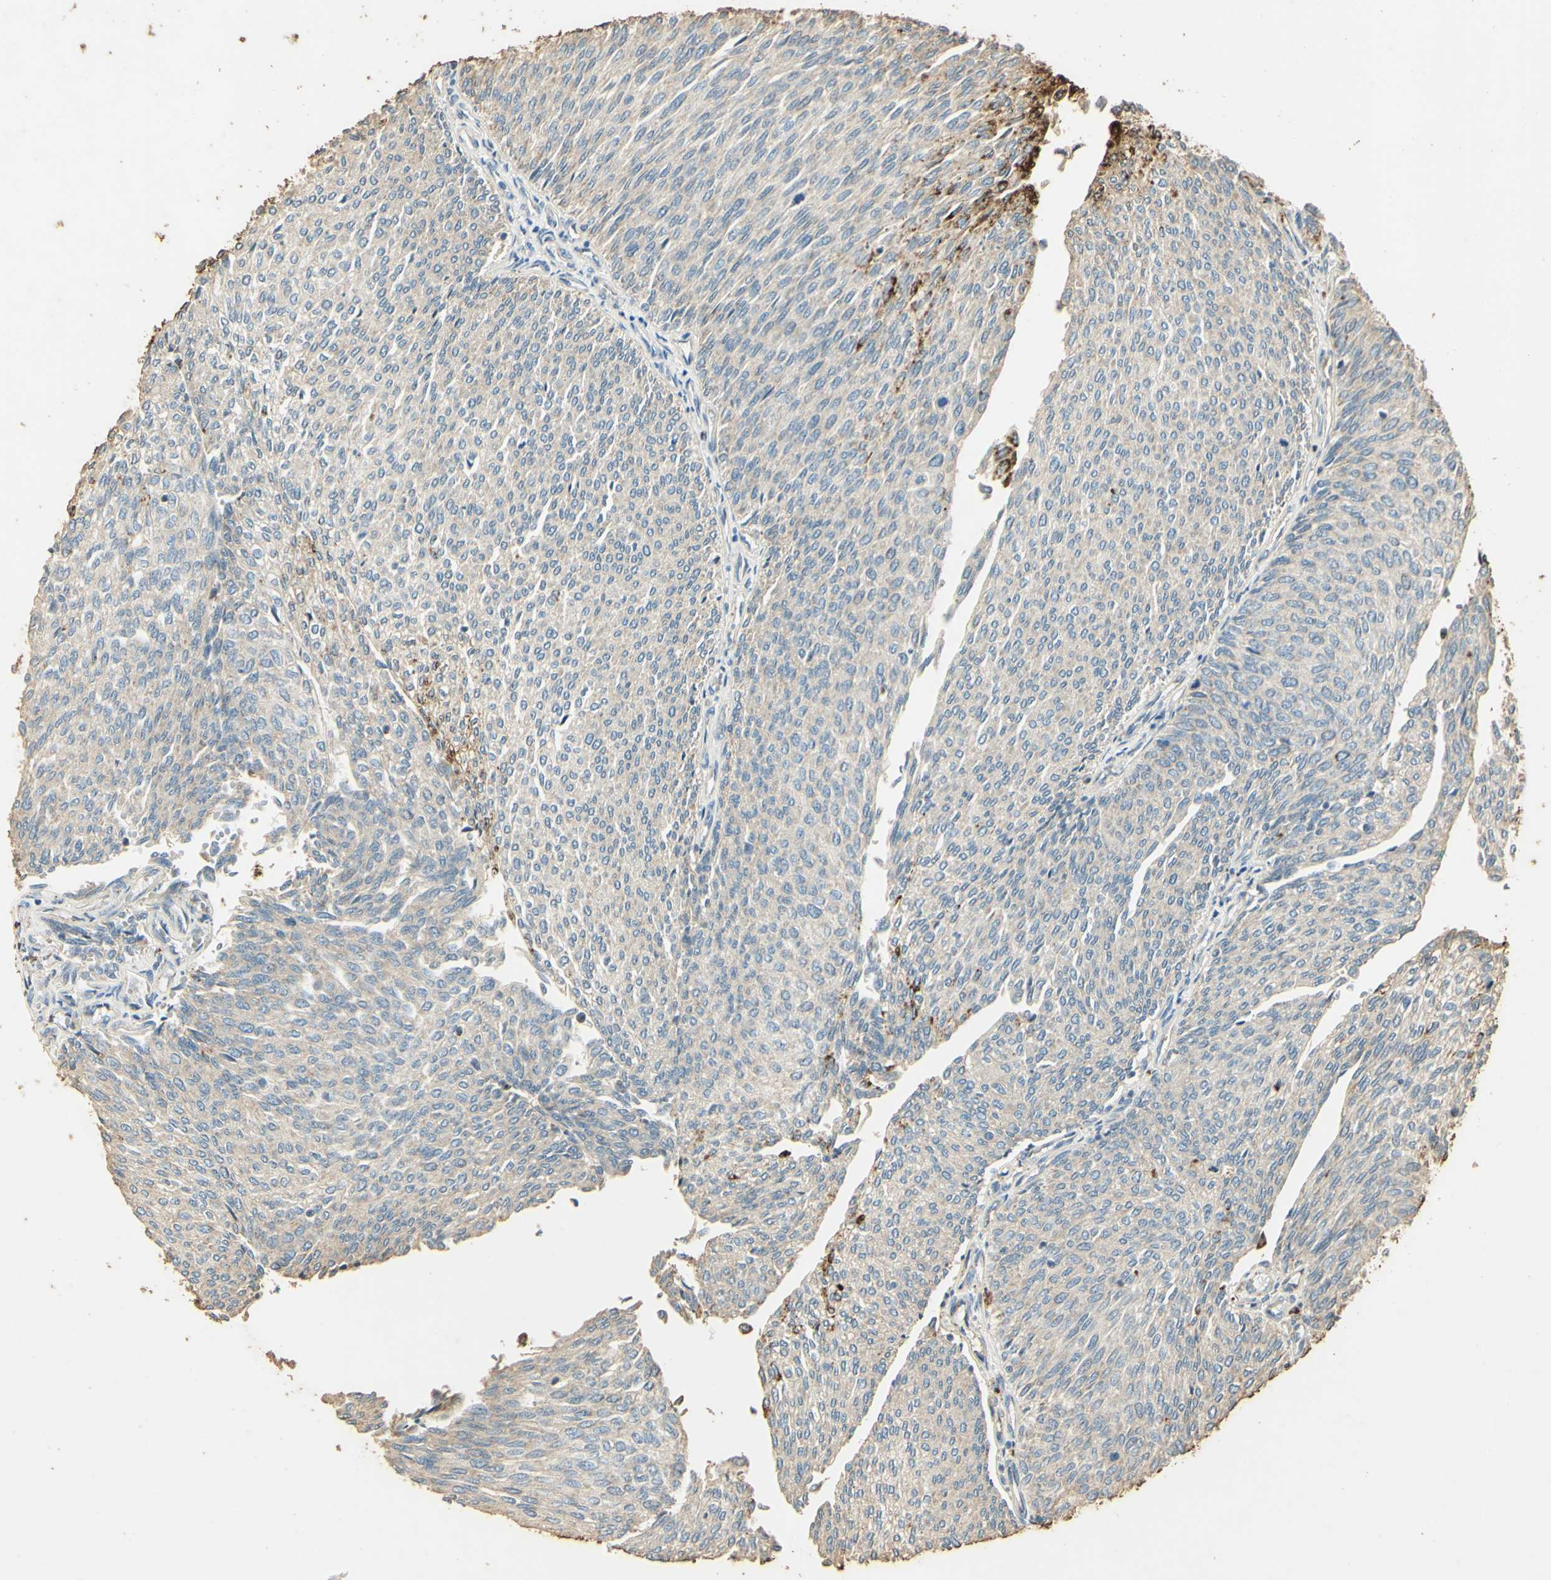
{"staining": {"intensity": "strong", "quantity": "<25%", "location": "cytoplasmic/membranous"}, "tissue": "urothelial cancer", "cell_type": "Tumor cells", "image_type": "cancer", "snomed": [{"axis": "morphology", "description": "Urothelial carcinoma, Low grade"}, {"axis": "topography", "description": "Urinary bladder"}], "caption": "Protein staining of urothelial cancer tissue exhibits strong cytoplasmic/membranous positivity in approximately <25% of tumor cells. Nuclei are stained in blue.", "gene": "ARHGEF17", "patient": {"sex": "female", "age": 79}}